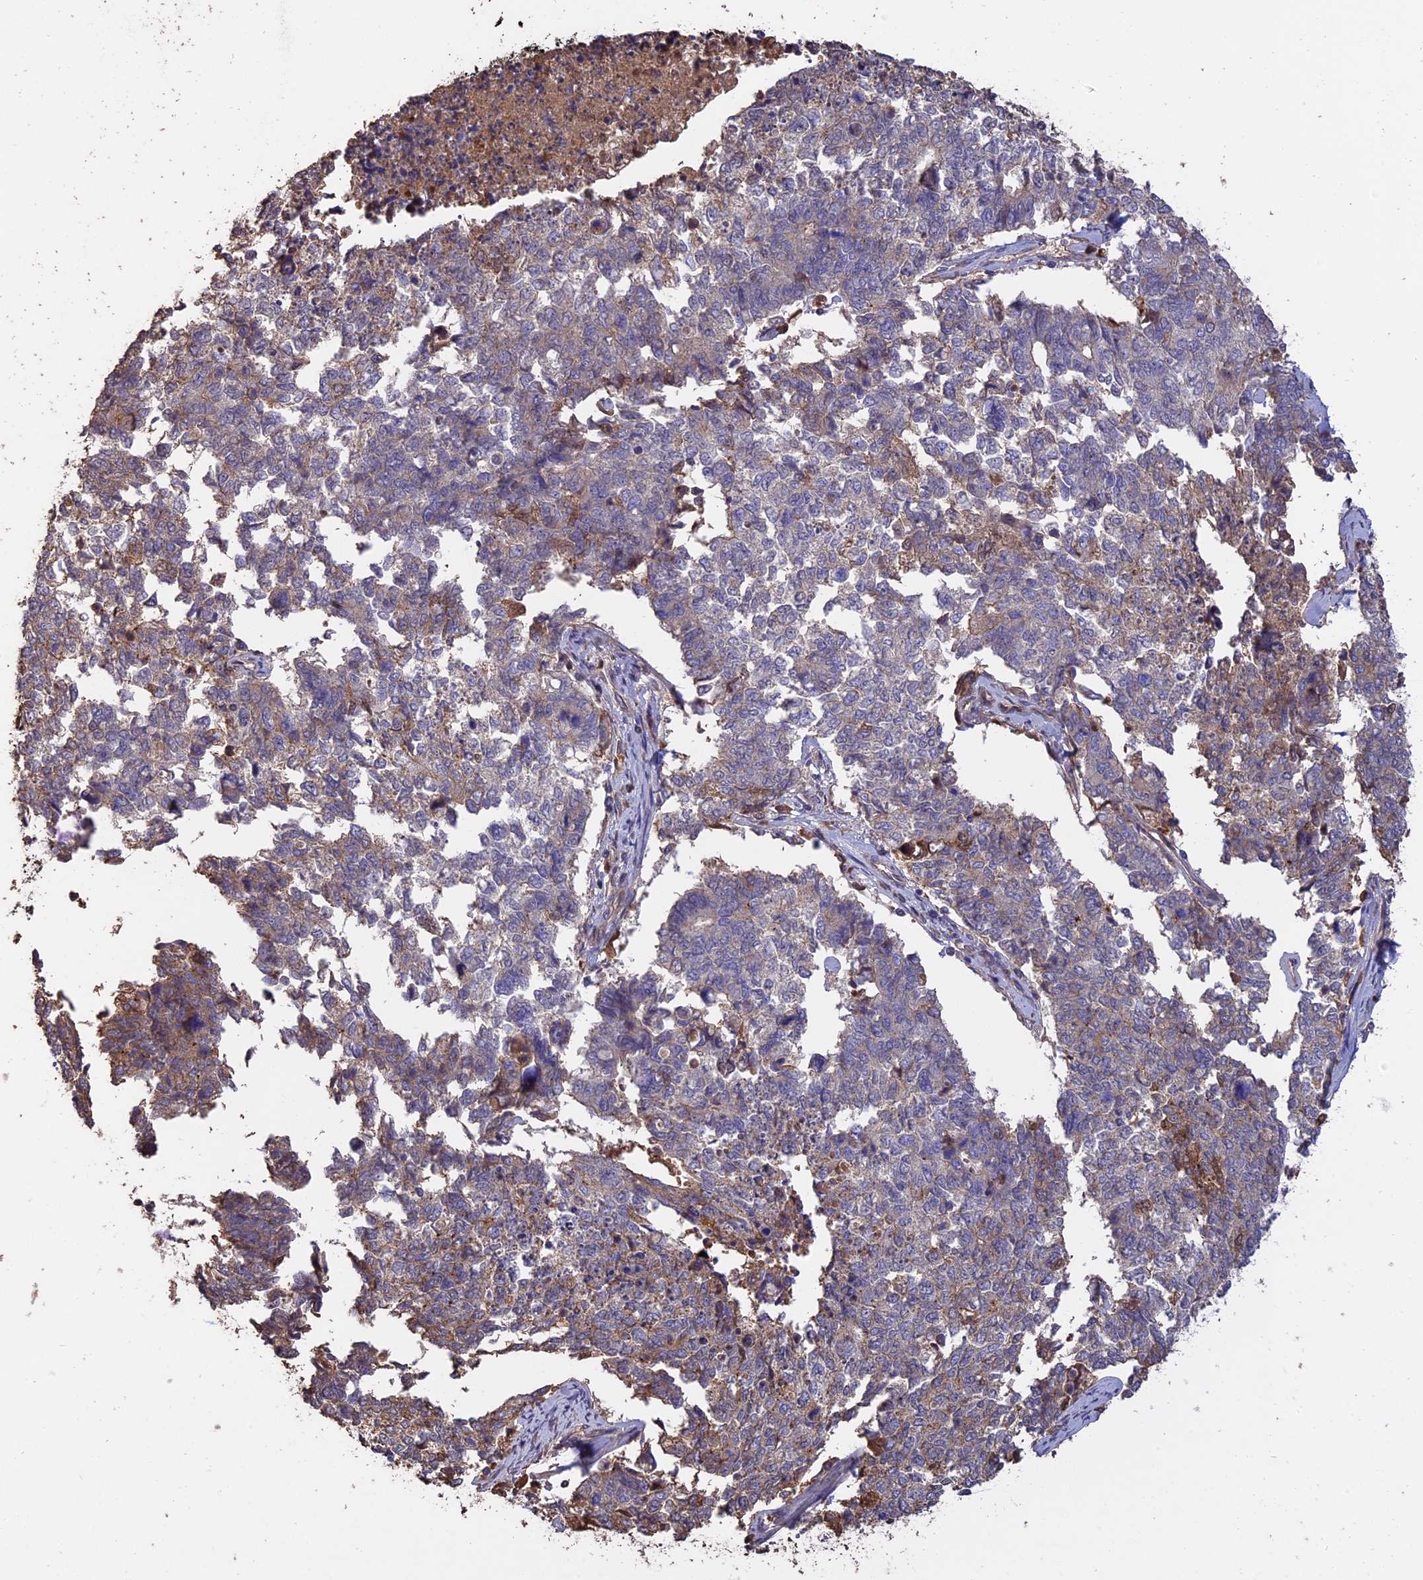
{"staining": {"intensity": "weak", "quantity": "<25%", "location": "cytoplasmic/membranous"}, "tissue": "cervical cancer", "cell_type": "Tumor cells", "image_type": "cancer", "snomed": [{"axis": "morphology", "description": "Squamous cell carcinoma, NOS"}, {"axis": "topography", "description": "Cervix"}], "caption": "Cervical cancer stained for a protein using IHC displays no staining tumor cells.", "gene": "RASAL1", "patient": {"sex": "female", "age": 63}}